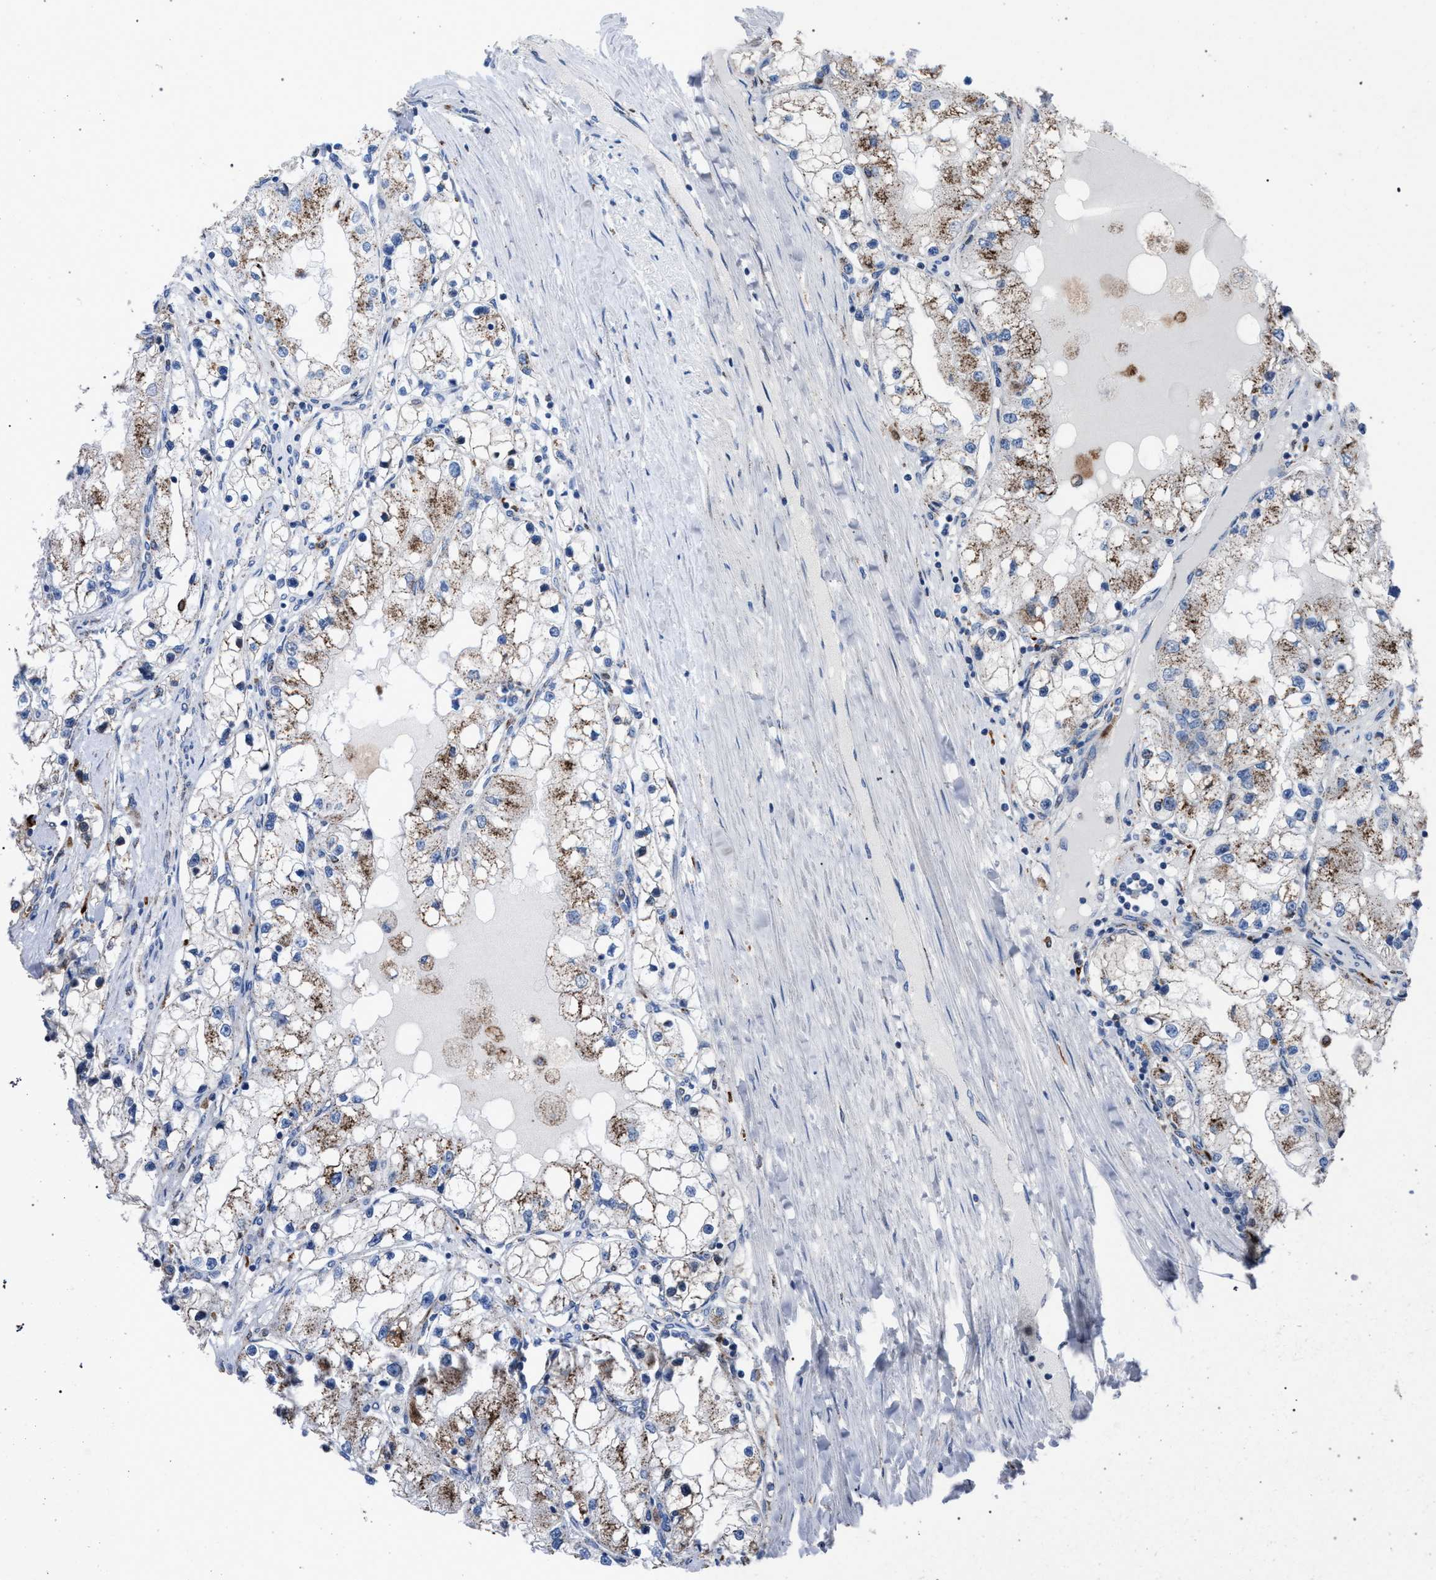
{"staining": {"intensity": "weak", "quantity": ">75%", "location": "cytoplasmic/membranous"}, "tissue": "renal cancer", "cell_type": "Tumor cells", "image_type": "cancer", "snomed": [{"axis": "morphology", "description": "Adenocarcinoma, NOS"}, {"axis": "topography", "description": "Kidney"}], "caption": "Adenocarcinoma (renal) stained for a protein (brown) displays weak cytoplasmic/membranous positive staining in approximately >75% of tumor cells.", "gene": "HSD17B4", "patient": {"sex": "male", "age": 68}}